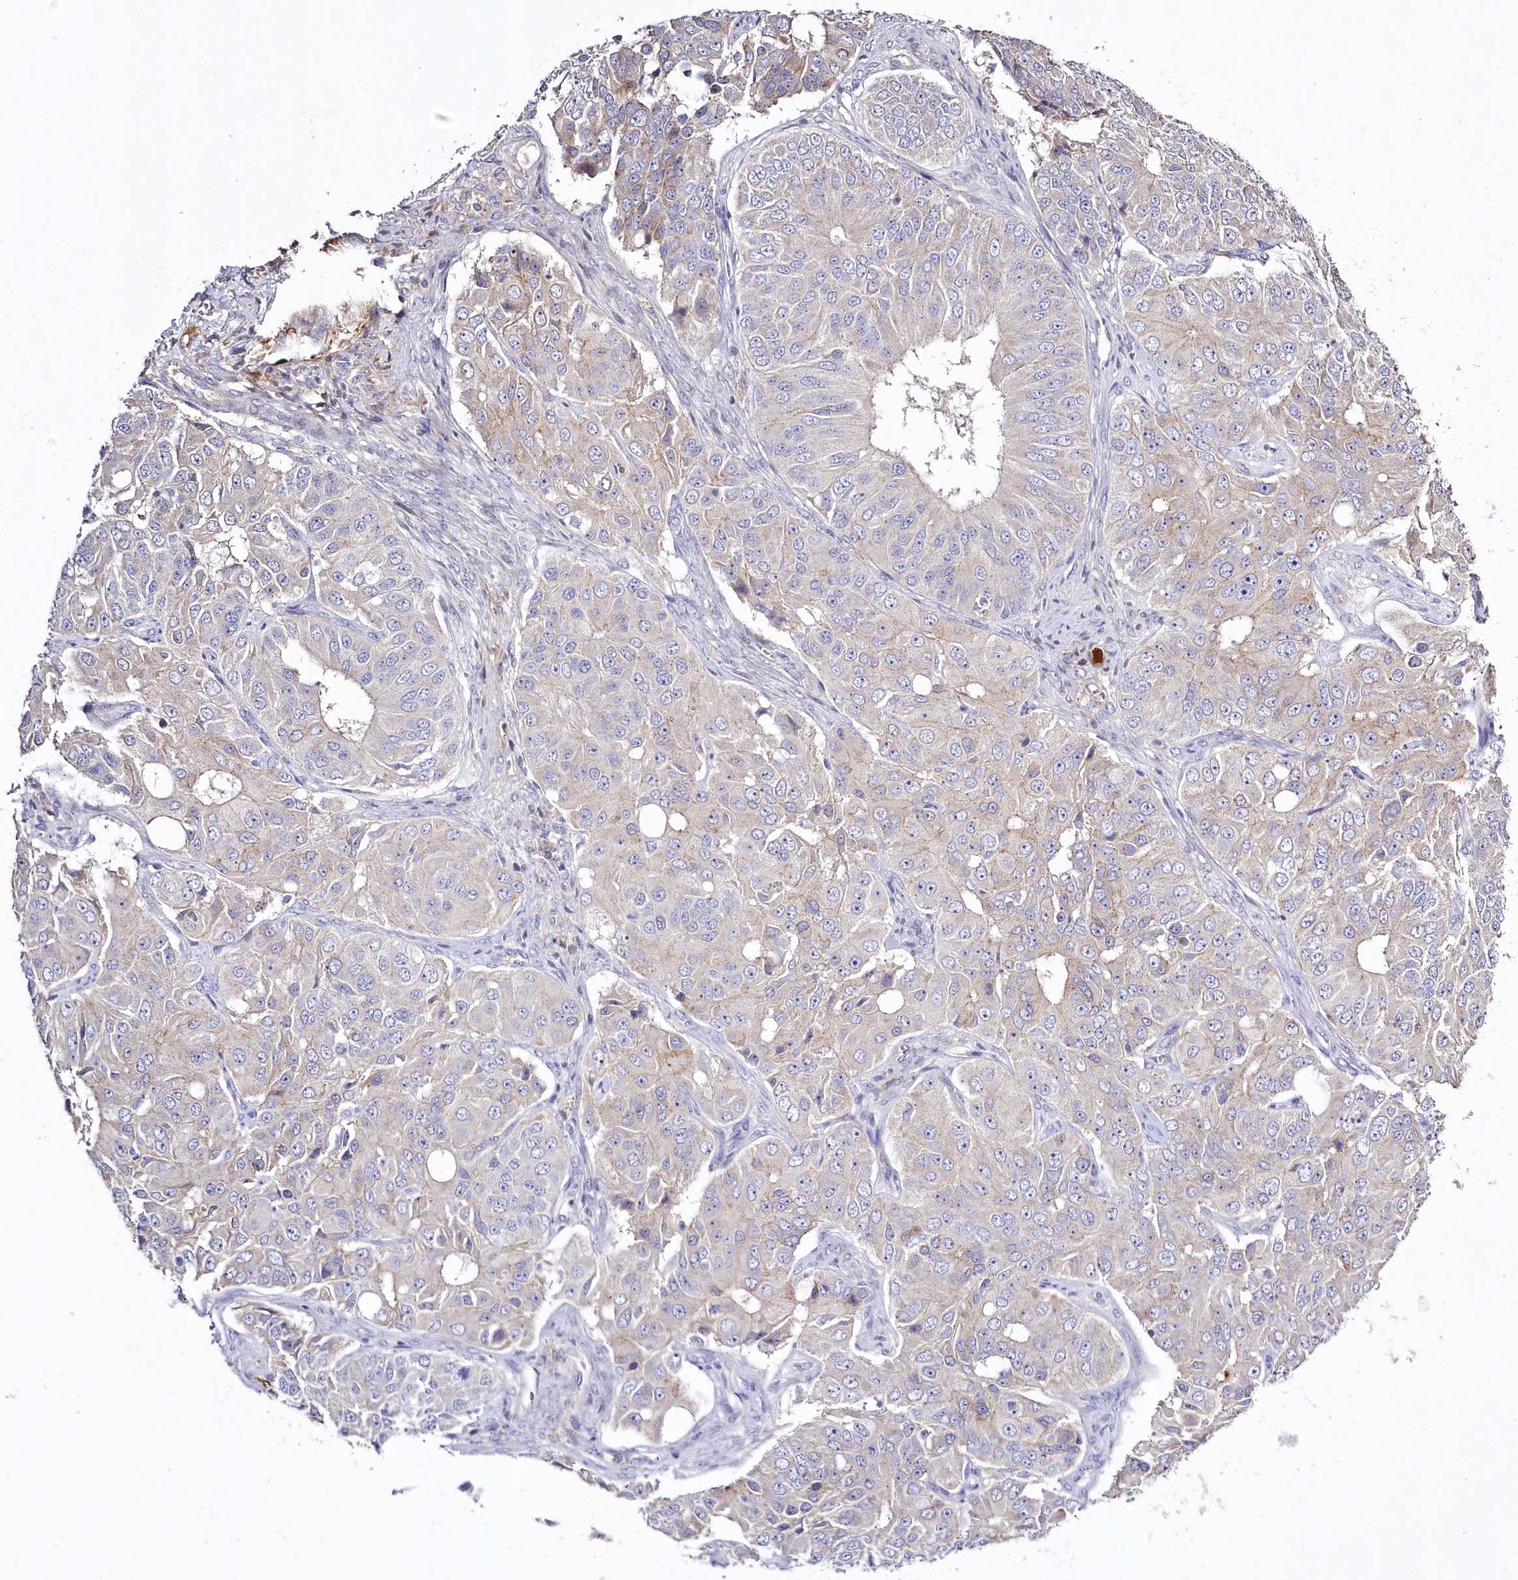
{"staining": {"intensity": "weak", "quantity": "<25%", "location": "cytoplasmic/membranous"}, "tissue": "ovarian cancer", "cell_type": "Tumor cells", "image_type": "cancer", "snomed": [{"axis": "morphology", "description": "Carcinoma, endometroid"}, {"axis": "topography", "description": "Ovary"}], "caption": "This photomicrograph is of ovarian endometroid carcinoma stained with immunohistochemistry (IHC) to label a protein in brown with the nuclei are counter-stained blue. There is no staining in tumor cells.", "gene": "WBP1L", "patient": {"sex": "female", "age": 51}}